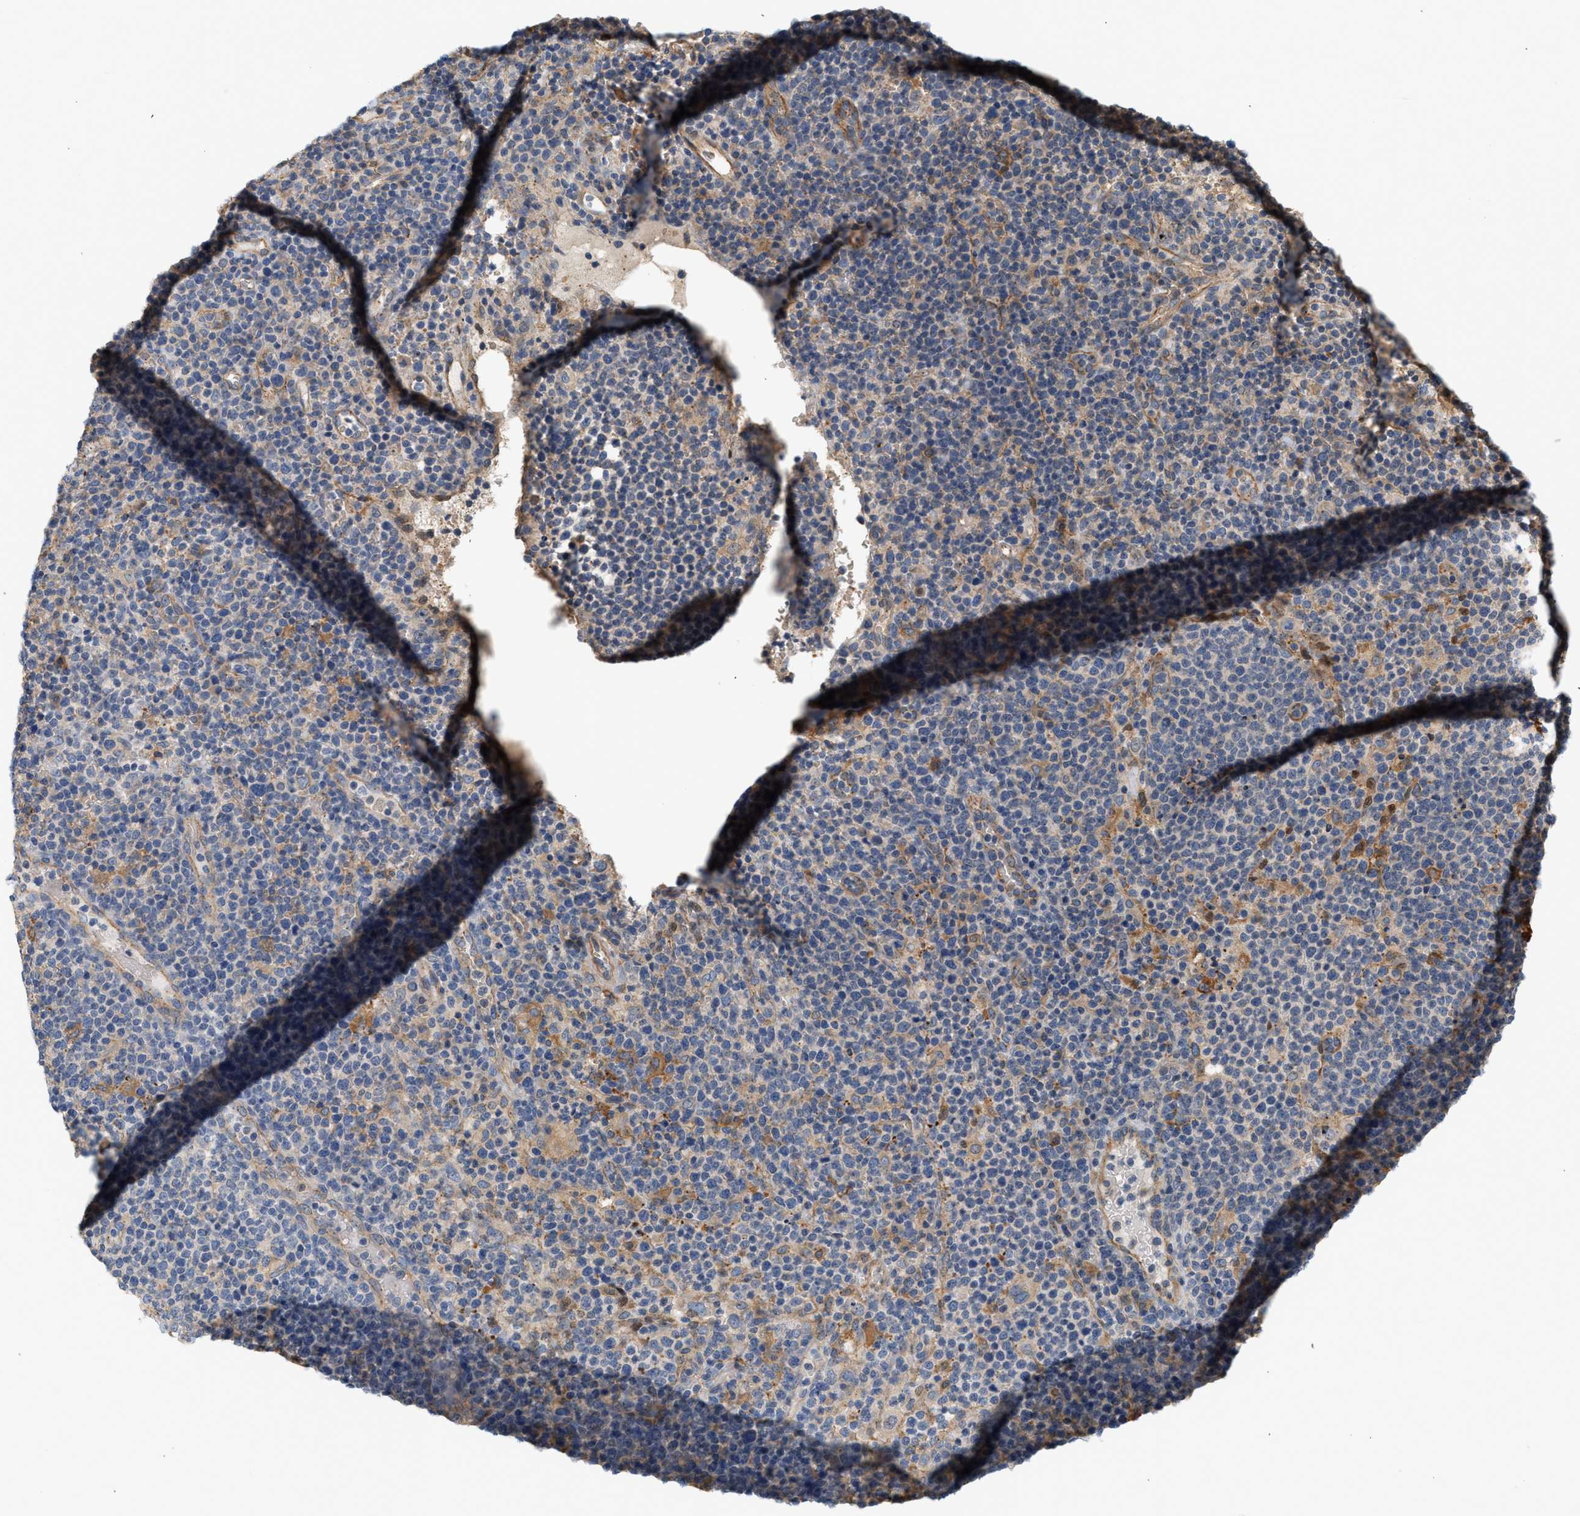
{"staining": {"intensity": "moderate", "quantity": "<25%", "location": "cytoplasmic/membranous"}, "tissue": "lymphoma", "cell_type": "Tumor cells", "image_type": "cancer", "snomed": [{"axis": "morphology", "description": "Malignant lymphoma, non-Hodgkin's type, High grade"}, {"axis": "topography", "description": "Lymph node"}], "caption": "Tumor cells exhibit moderate cytoplasmic/membranous positivity in approximately <25% of cells in lymphoma.", "gene": "CTXN1", "patient": {"sex": "male", "age": 61}}